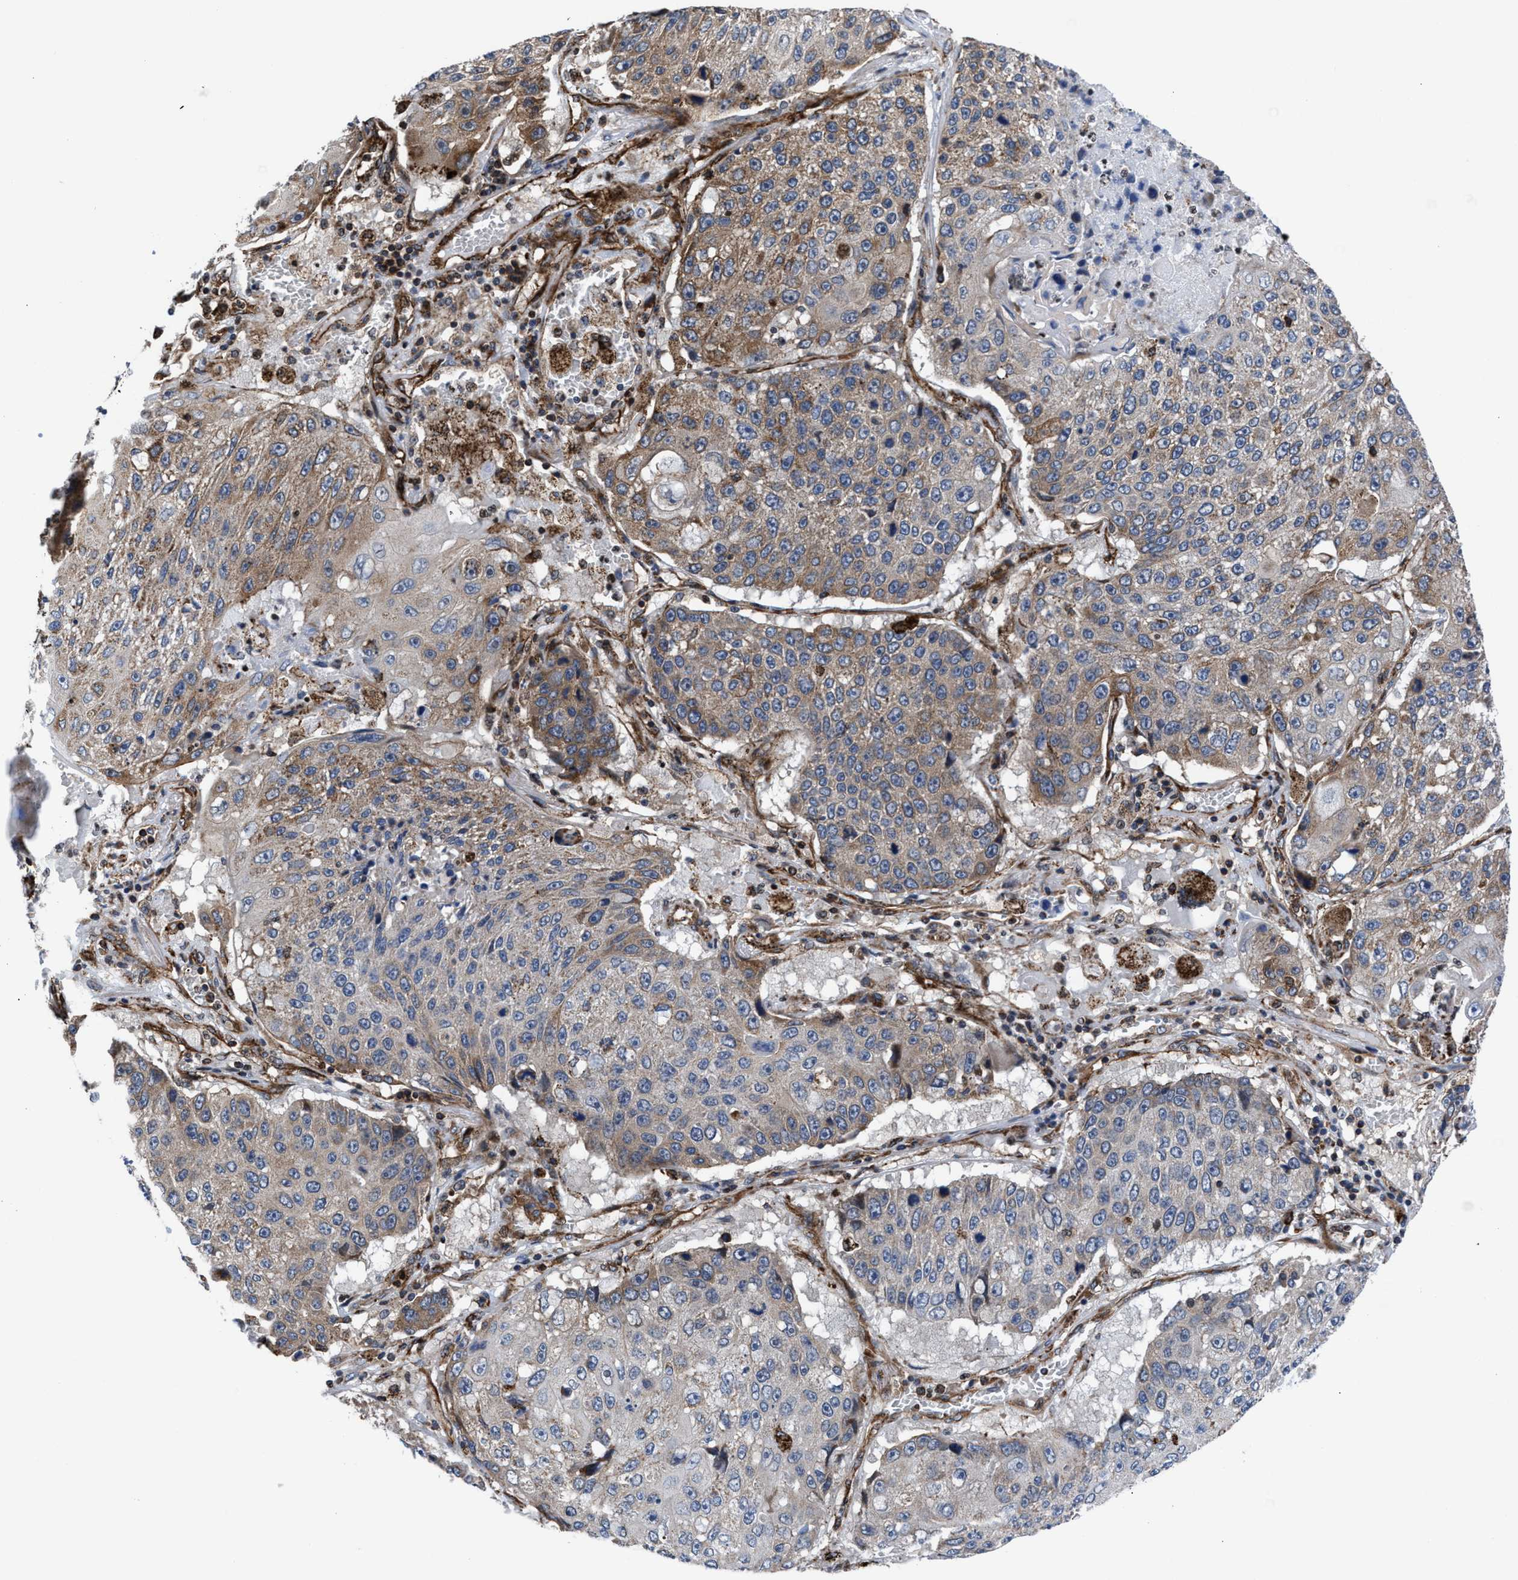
{"staining": {"intensity": "moderate", "quantity": "25%-75%", "location": "cytoplasmic/membranous"}, "tissue": "lung cancer", "cell_type": "Tumor cells", "image_type": "cancer", "snomed": [{"axis": "morphology", "description": "Squamous cell carcinoma, NOS"}, {"axis": "topography", "description": "Lung"}], "caption": "This image demonstrates squamous cell carcinoma (lung) stained with immunohistochemistry to label a protein in brown. The cytoplasmic/membranous of tumor cells show moderate positivity for the protein. Nuclei are counter-stained blue.", "gene": "PRR15L", "patient": {"sex": "male", "age": 61}}